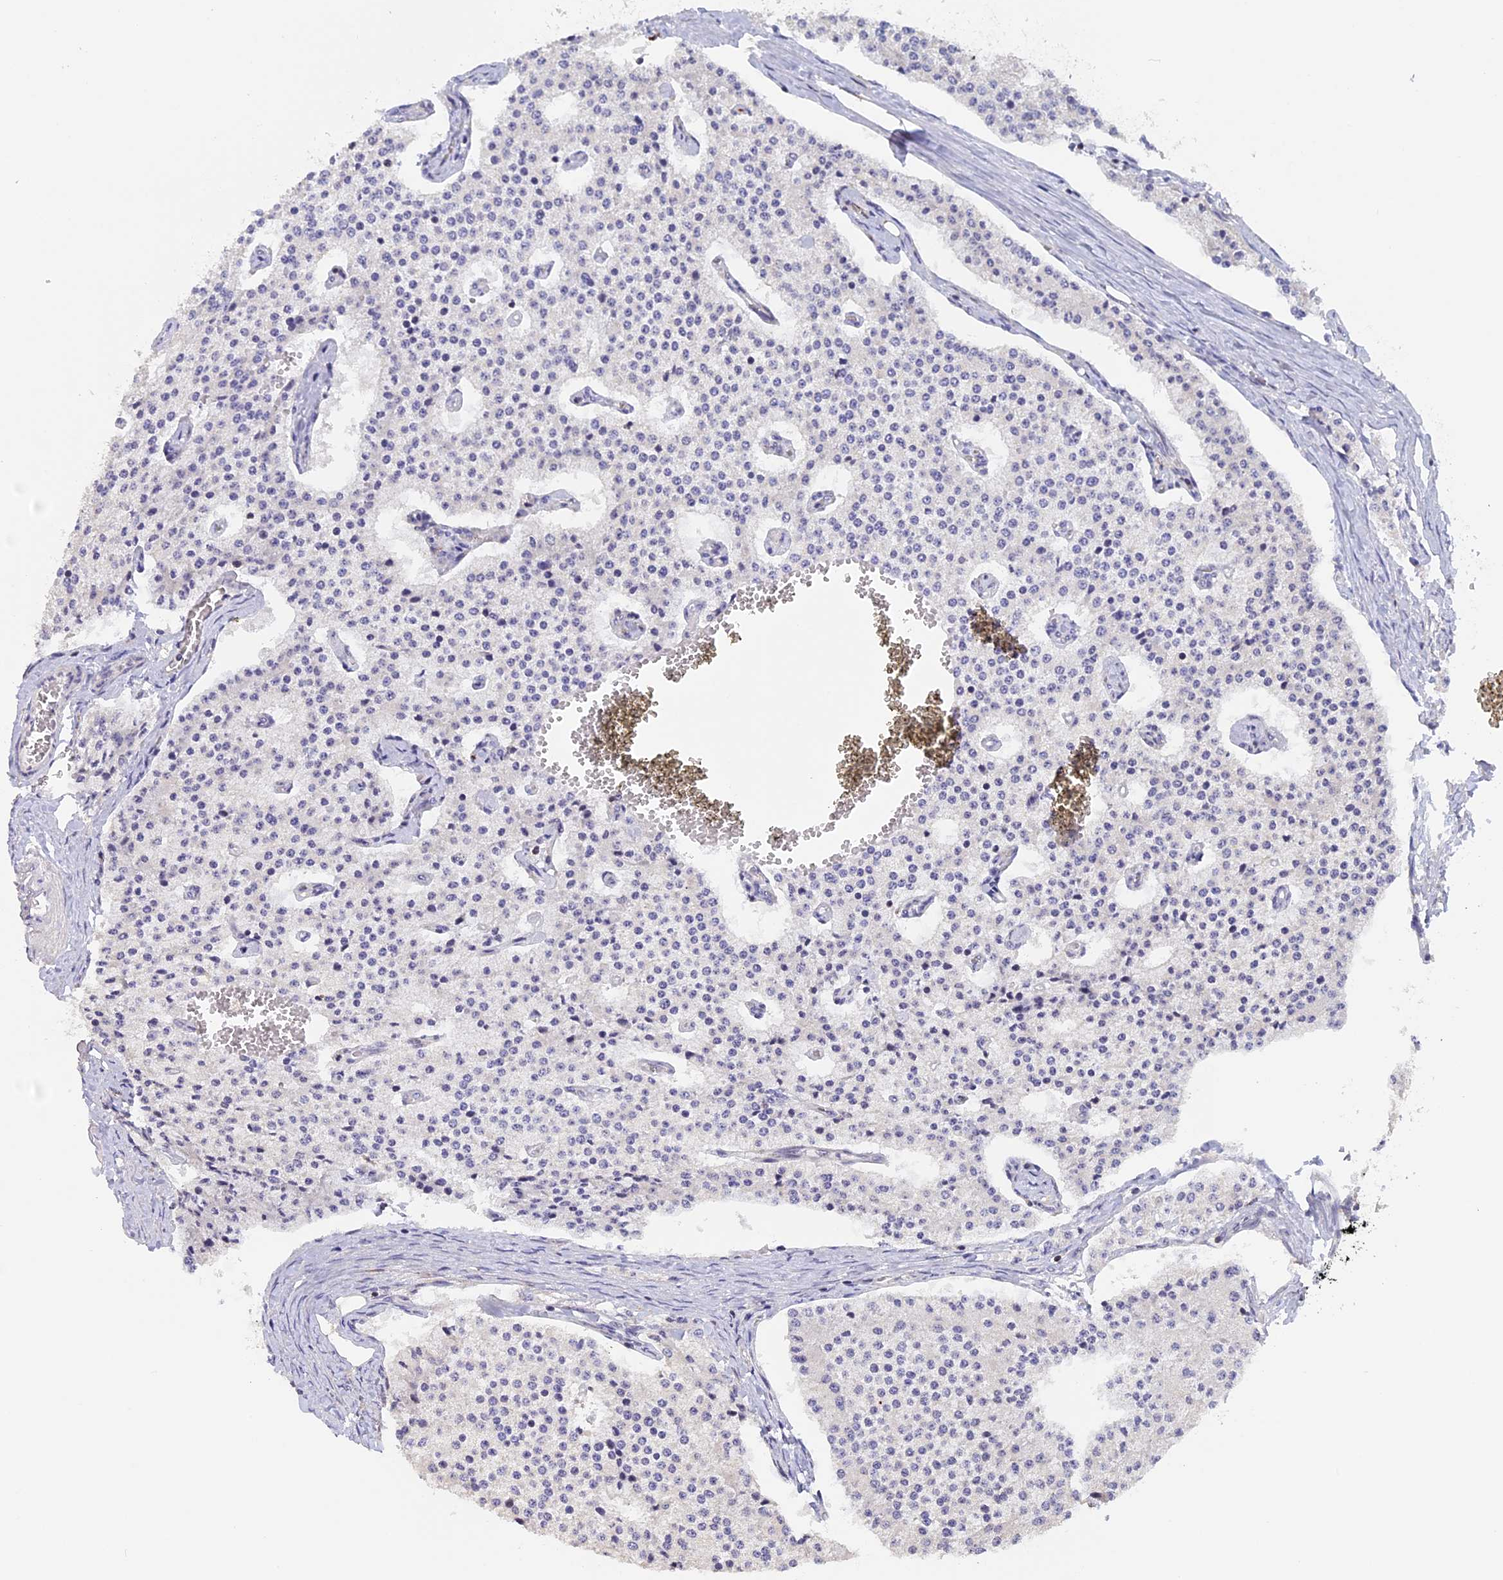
{"staining": {"intensity": "negative", "quantity": "none", "location": "none"}, "tissue": "carcinoid", "cell_type": "Tumor cells", "image_type": "cancer", "snomed": [{"axis": "morphology", "description": "Carcinoid, malignant, NOS"}, {"axis": "topography", "description": "Colon"}], "caption": "This is a histopathology image of IHC staining of carcinoid, which shows no staining in tumor cells. (Stains: DAB IHC with hematoxylin counter stain, Microscopy: brightfield microscopy at high magnification).", "gene": "POLR2C", "patient": {"sex": "female", "age": 52}}